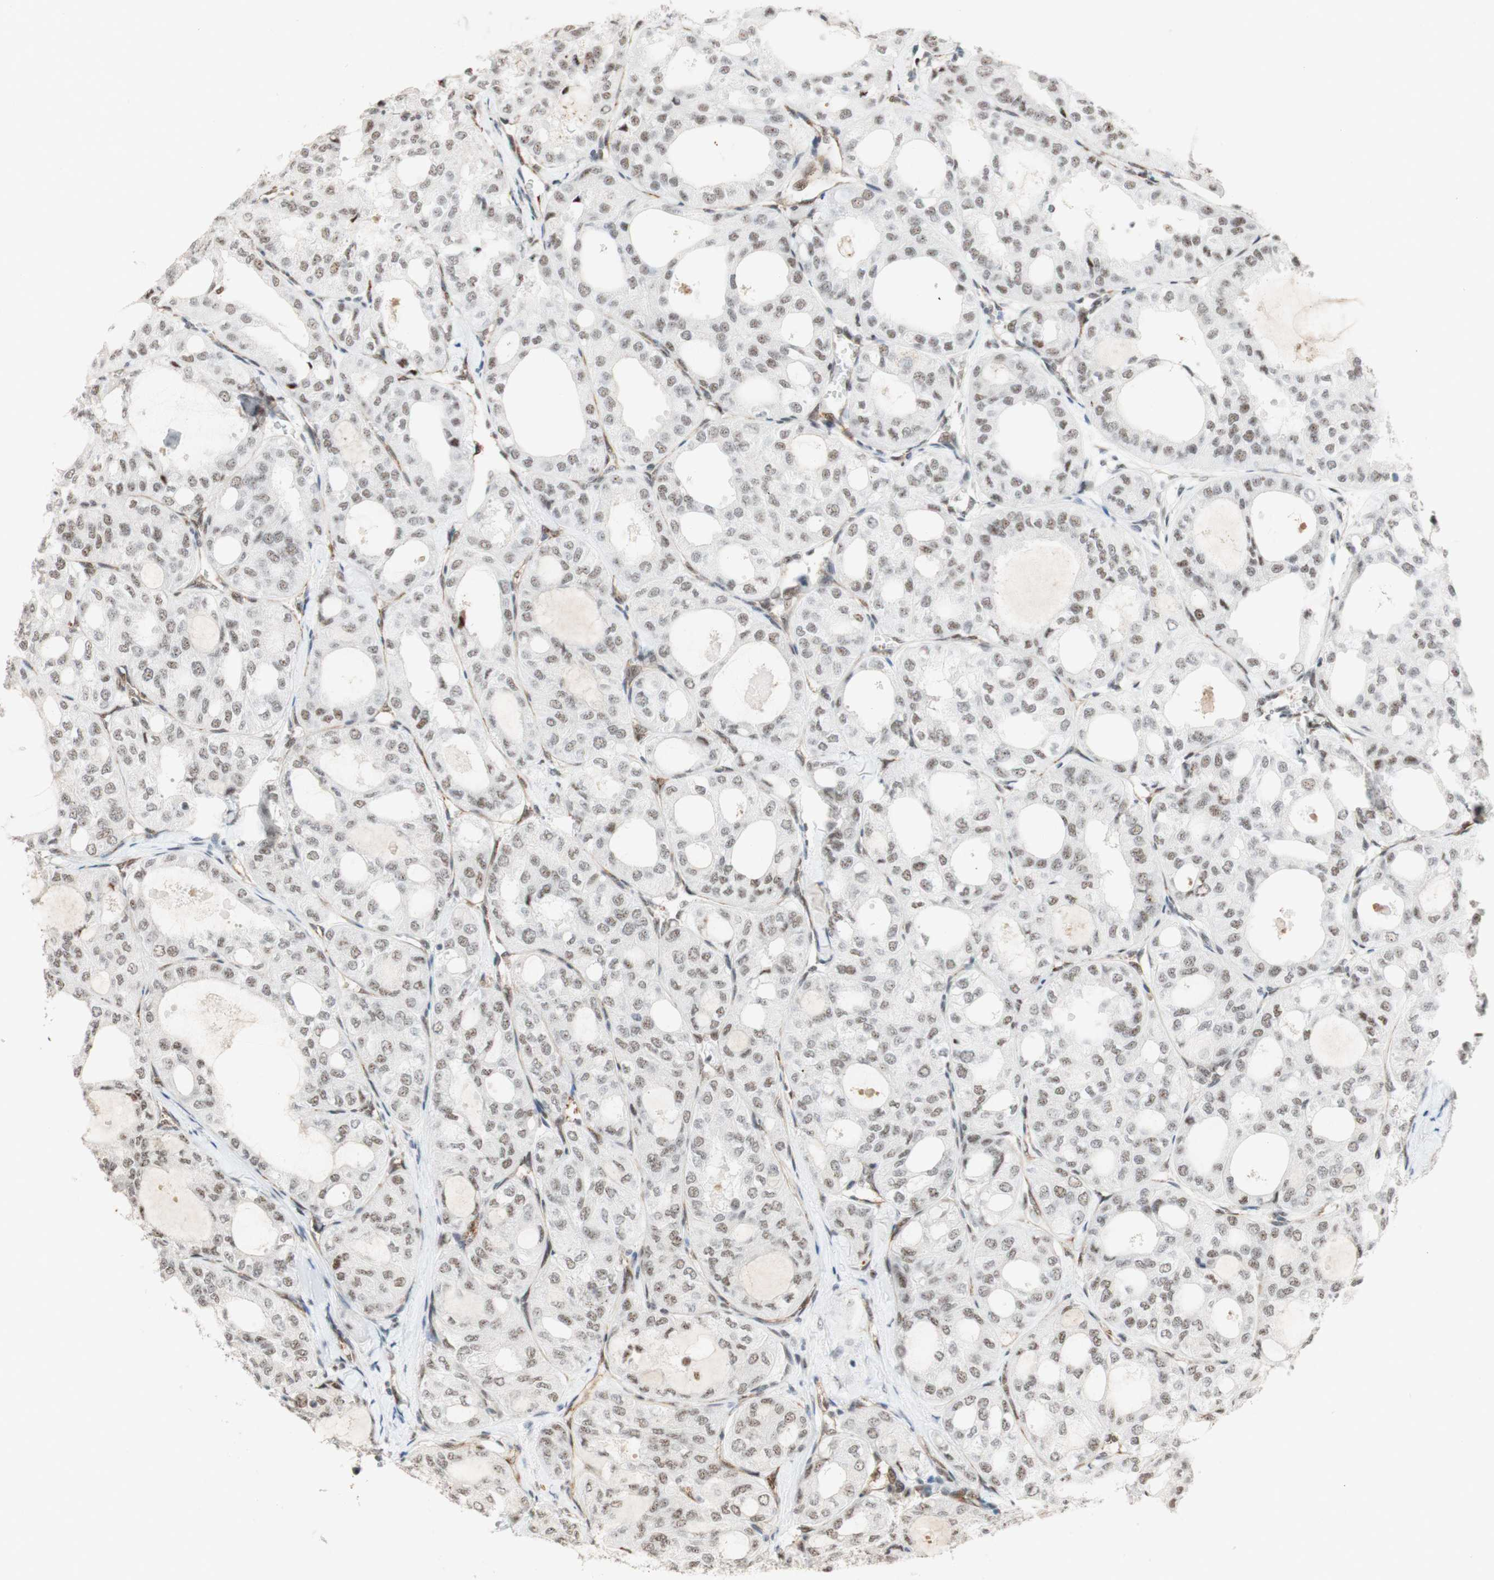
{"staining": {"intensity": "negative", "quantity": "none", "location": "none"}, "tissue": "thyroid cancer", "cell_type": "Tumor cells", "image_type": "cancer", "snomed": [{"axis": "morphology", "description": "Follicular adenoma carcinoma, NOS"}, {"axis": "topography", "description": "Thyroid gland"}], "caption": "This photomicrograph is of follicular adenoma carcinoma (thyroid) stained with IHC to label a protein in brown with the nuclei are counter-stained blue. There is no positivity in tumor cells.", "gene": "SAP18", "patient": {"sex": "male", "age": 75}}